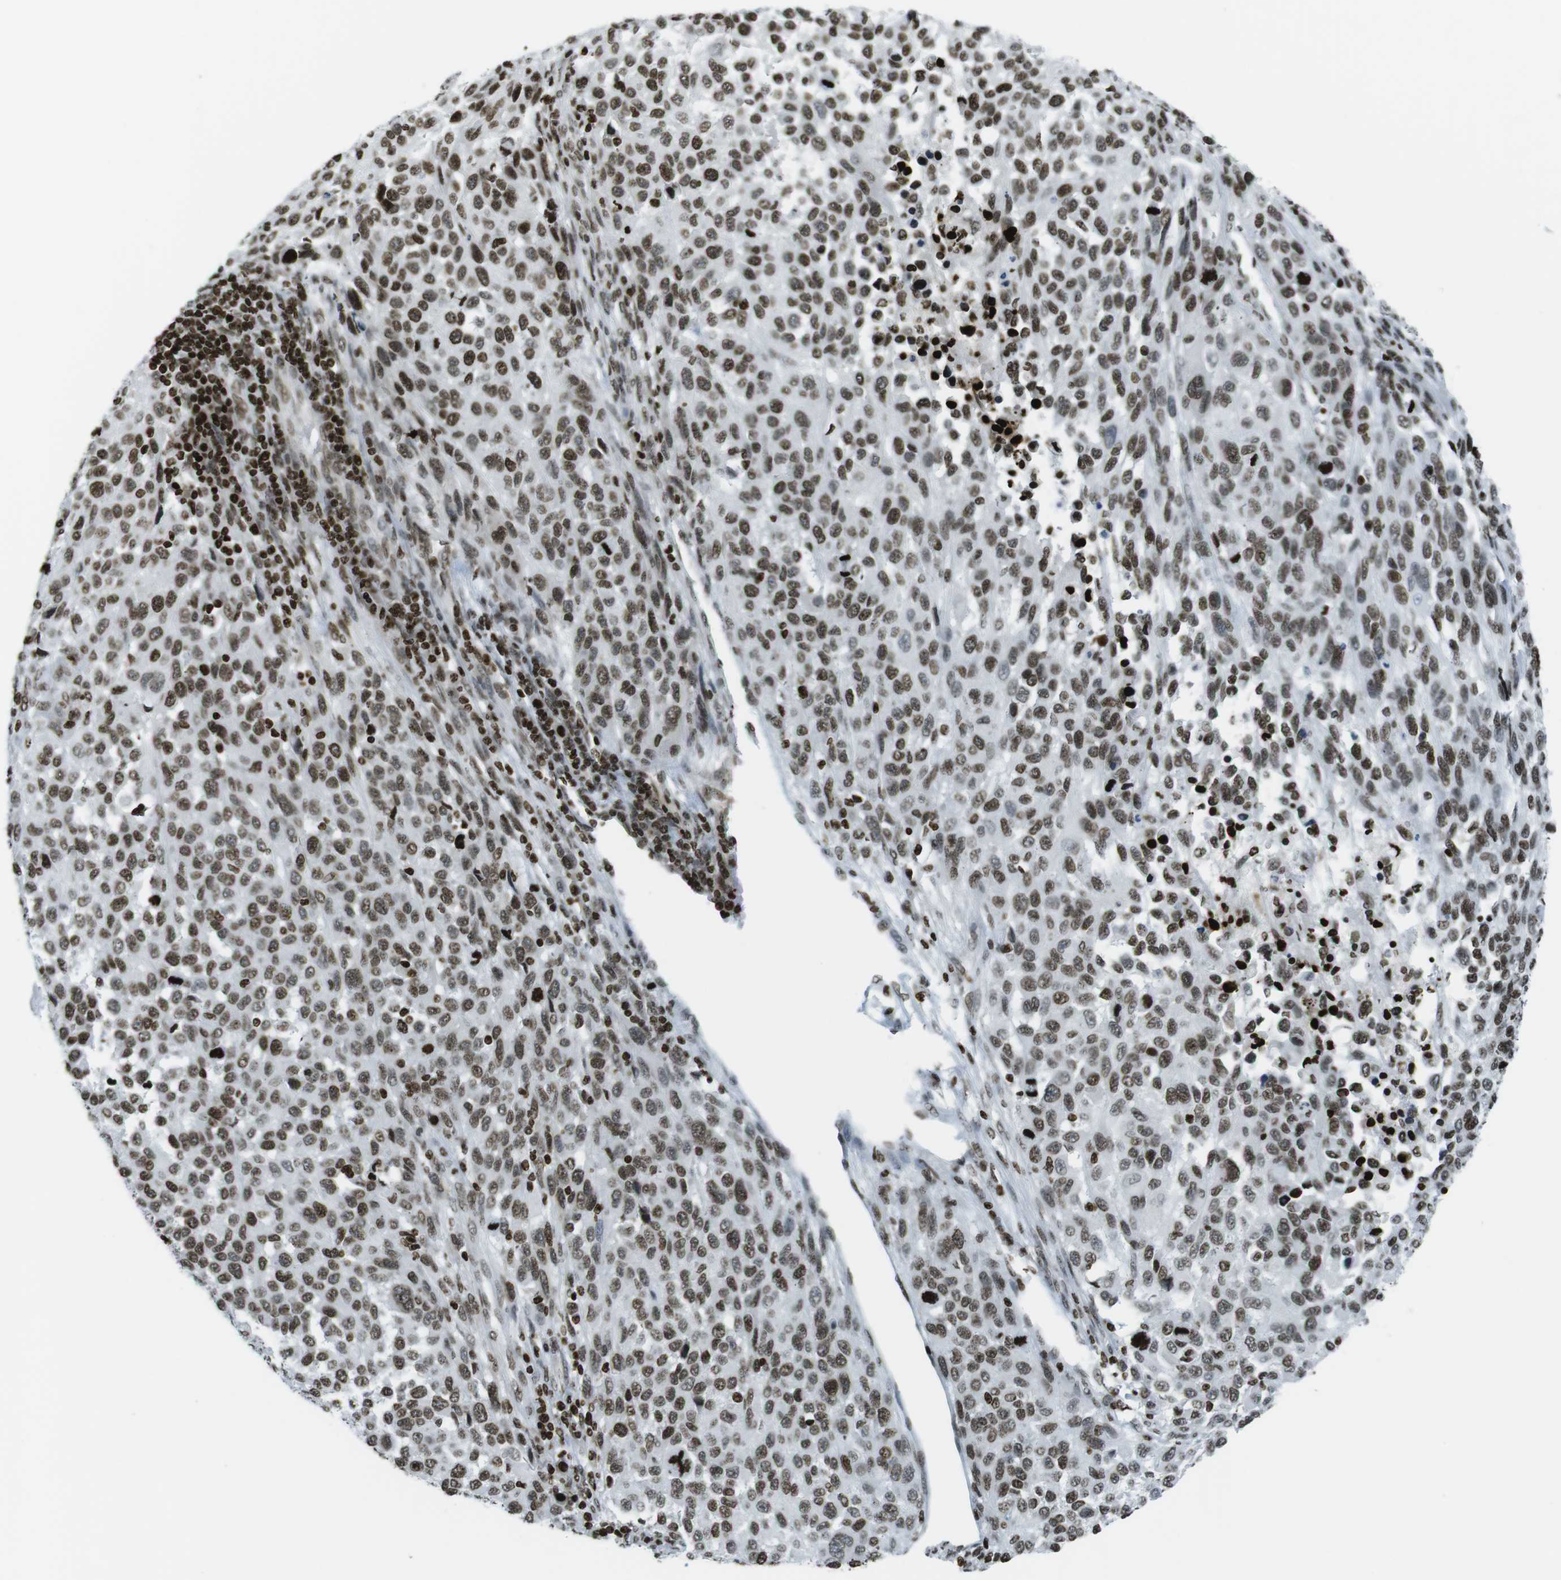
{"staining": {"intensity": "strong", "quantity": ">75%", "location": "nuclear"}, "tissue": "melanoma", "cell_type": "Tumor cells", "image_type": "cancer", "snomed": [{"axis": "morphology", "description": "Malignant melanoma, Metastatic site"}, {"axis": "topography", "description": "Lymph node"}], "caption": "Approximately >75% of tumor cells in melanoma demonstrate strong nuclear protein positivity as visualized by brown immunohistochemical staining.", "gene": "H2AC8", "patient": {"sex": "male", "age": 61}}